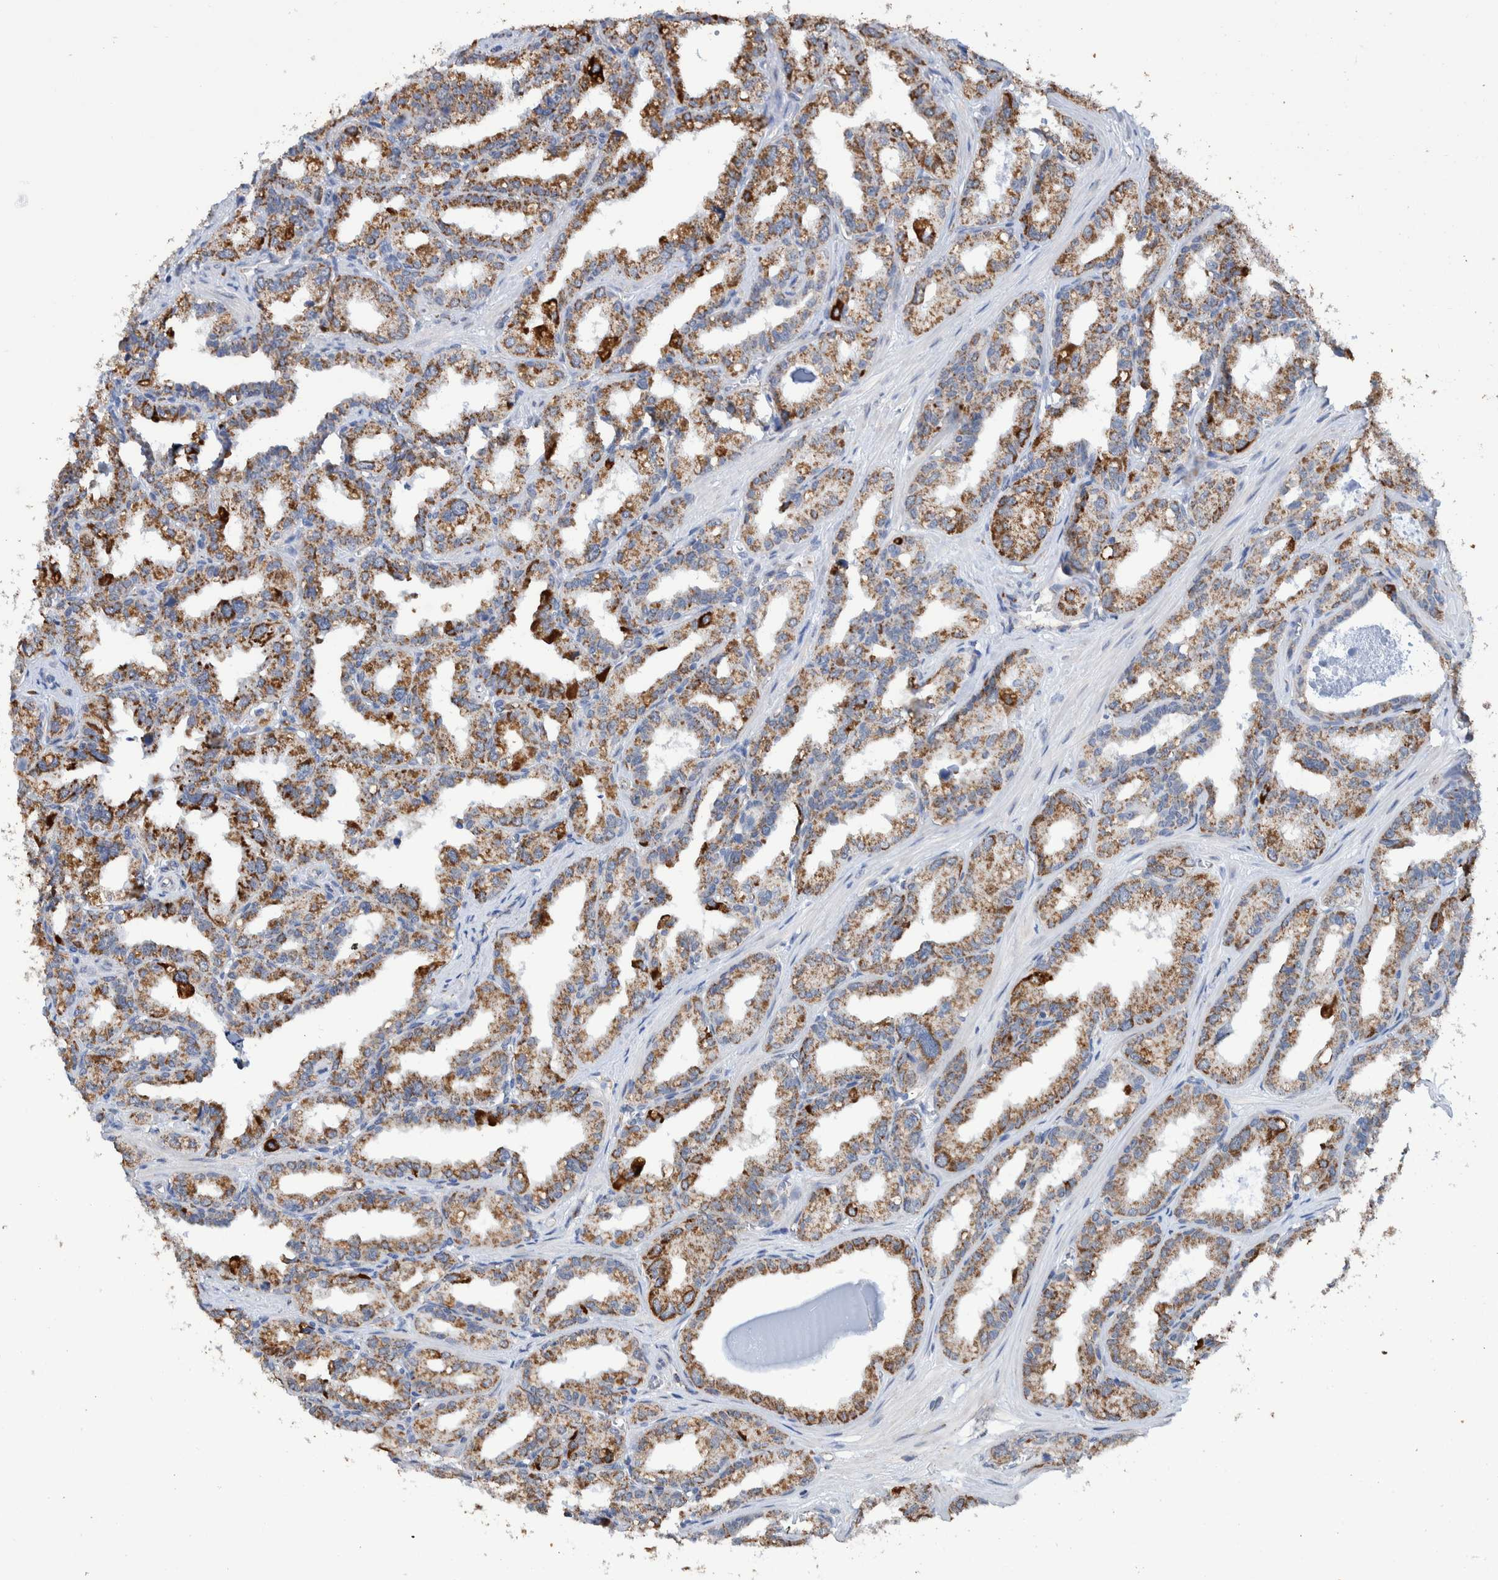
{"staining": {"intensity": "moderate", "quantity": ">75%", "location": "cytoplasmic/membranous"}, "tissue": "seminal vesicle", "cell_type": "Glandular cells", "image_type": "normal", "snomed": [{"axis": "morphology", "description": "Normal tissue, NOS"}, {"axis": "topography", "description": "Prostate"}, {"axis": "topography", "description": "Seminal veicle"}], "caption": "IHC photomicrograph of benign seminal vesicle: human seminal vesicle stained using IHC demonstrates medium levels of moderate protein expression localized specifically in the cytoplasmic/membranous of glandular cells, appearing as a cytoplasmic/membranous brown color.", "gene": "DECR1", "patient": {"sex": "male", "age": 51}}